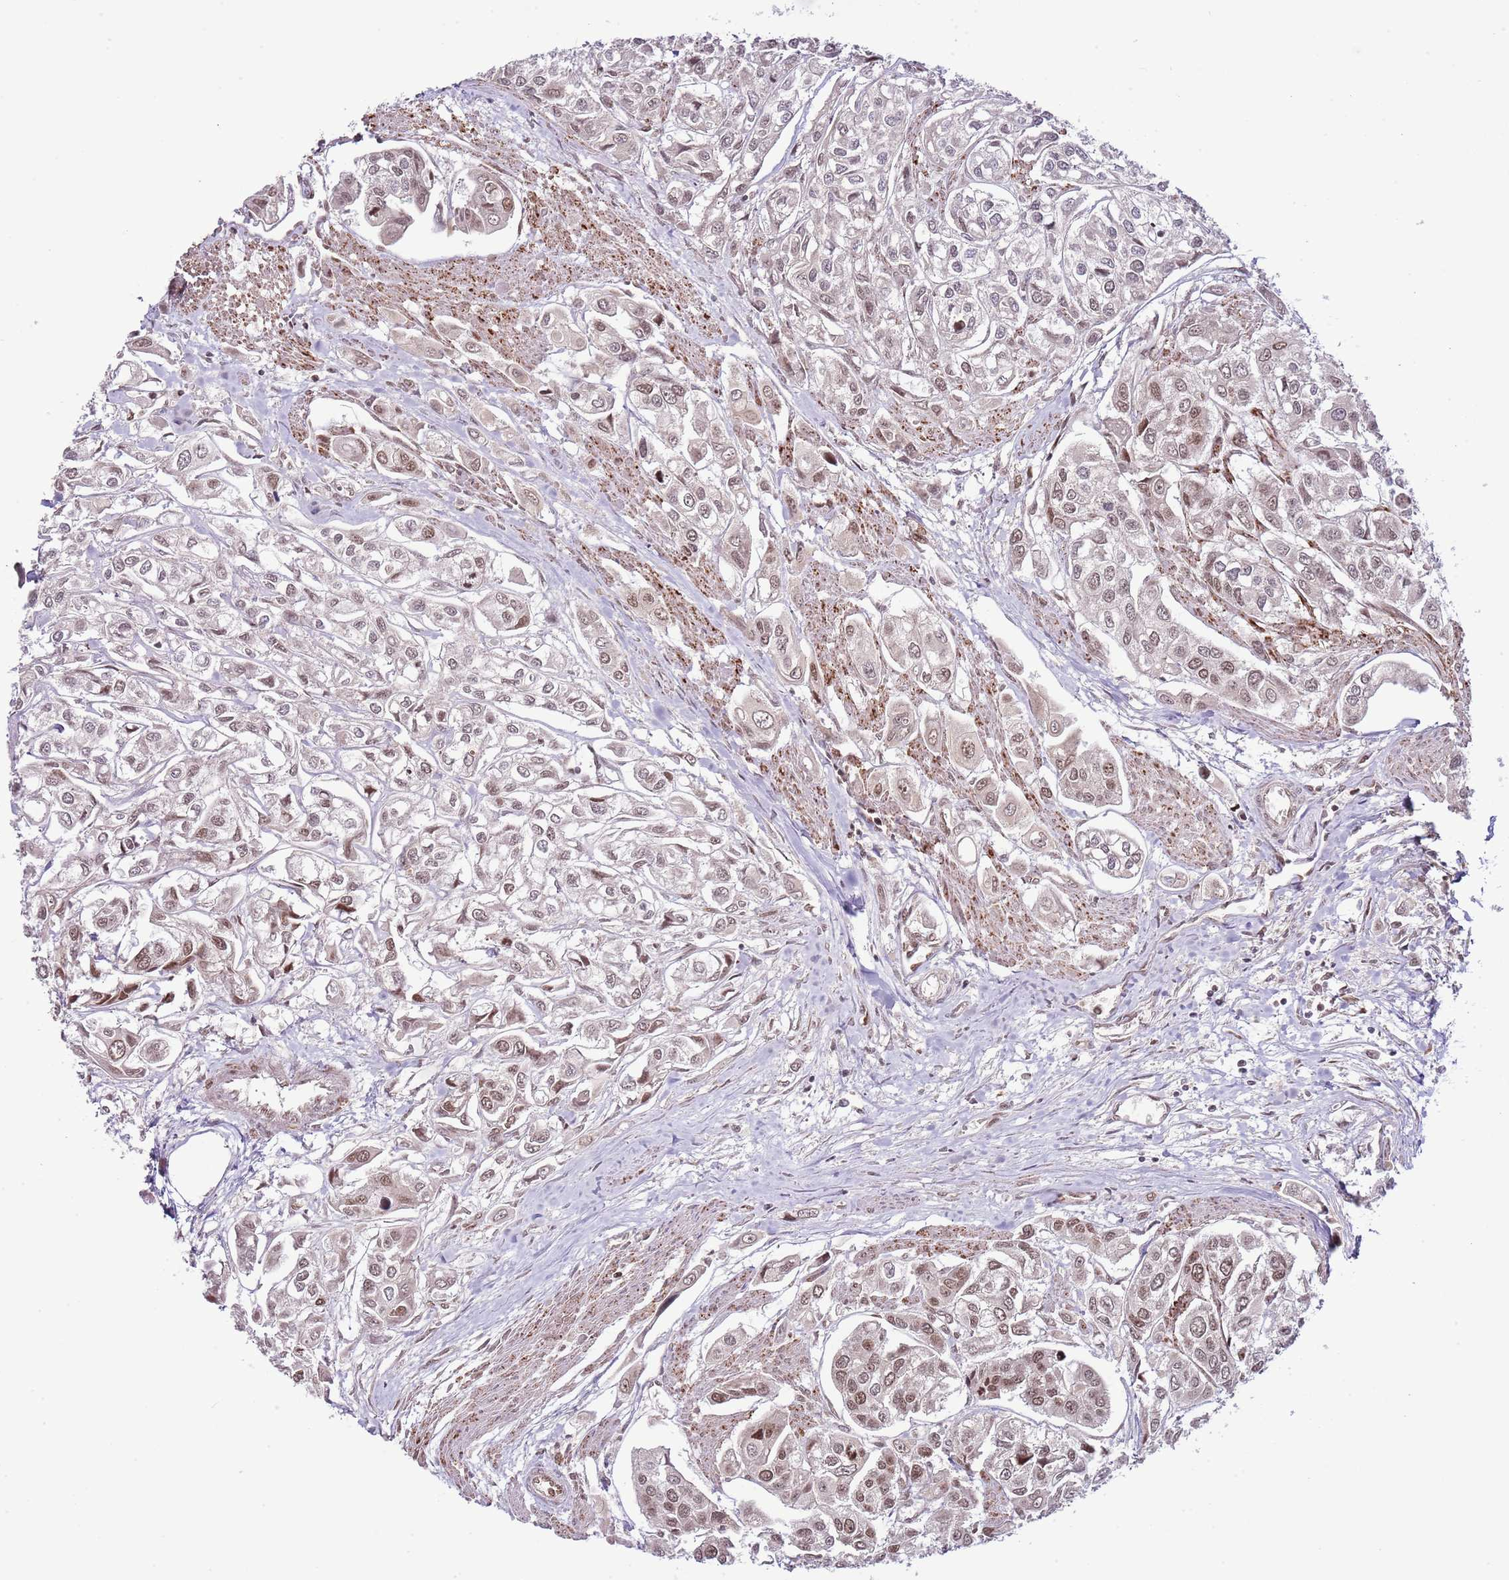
{"staining": {"intensity": "weak", "quantity": "<25%", "location": "cytoplasmic/membranous,nuclear"}, "tissue": "urothelial cancer", "cell_type": "Tumor cells", "image_type": "cancer", "snomed": [{"axis": "morphology", "description": "Urothelial carcinoma, High grade"}, {"axis": "topography", "description": "Urinary bladder"}], "caption": "Tumor cells are negative for protein expression in human urothelial carcinoma (high-grade).", "gene": "CHD1", "patient": {"sex": "male", "age": 67}}